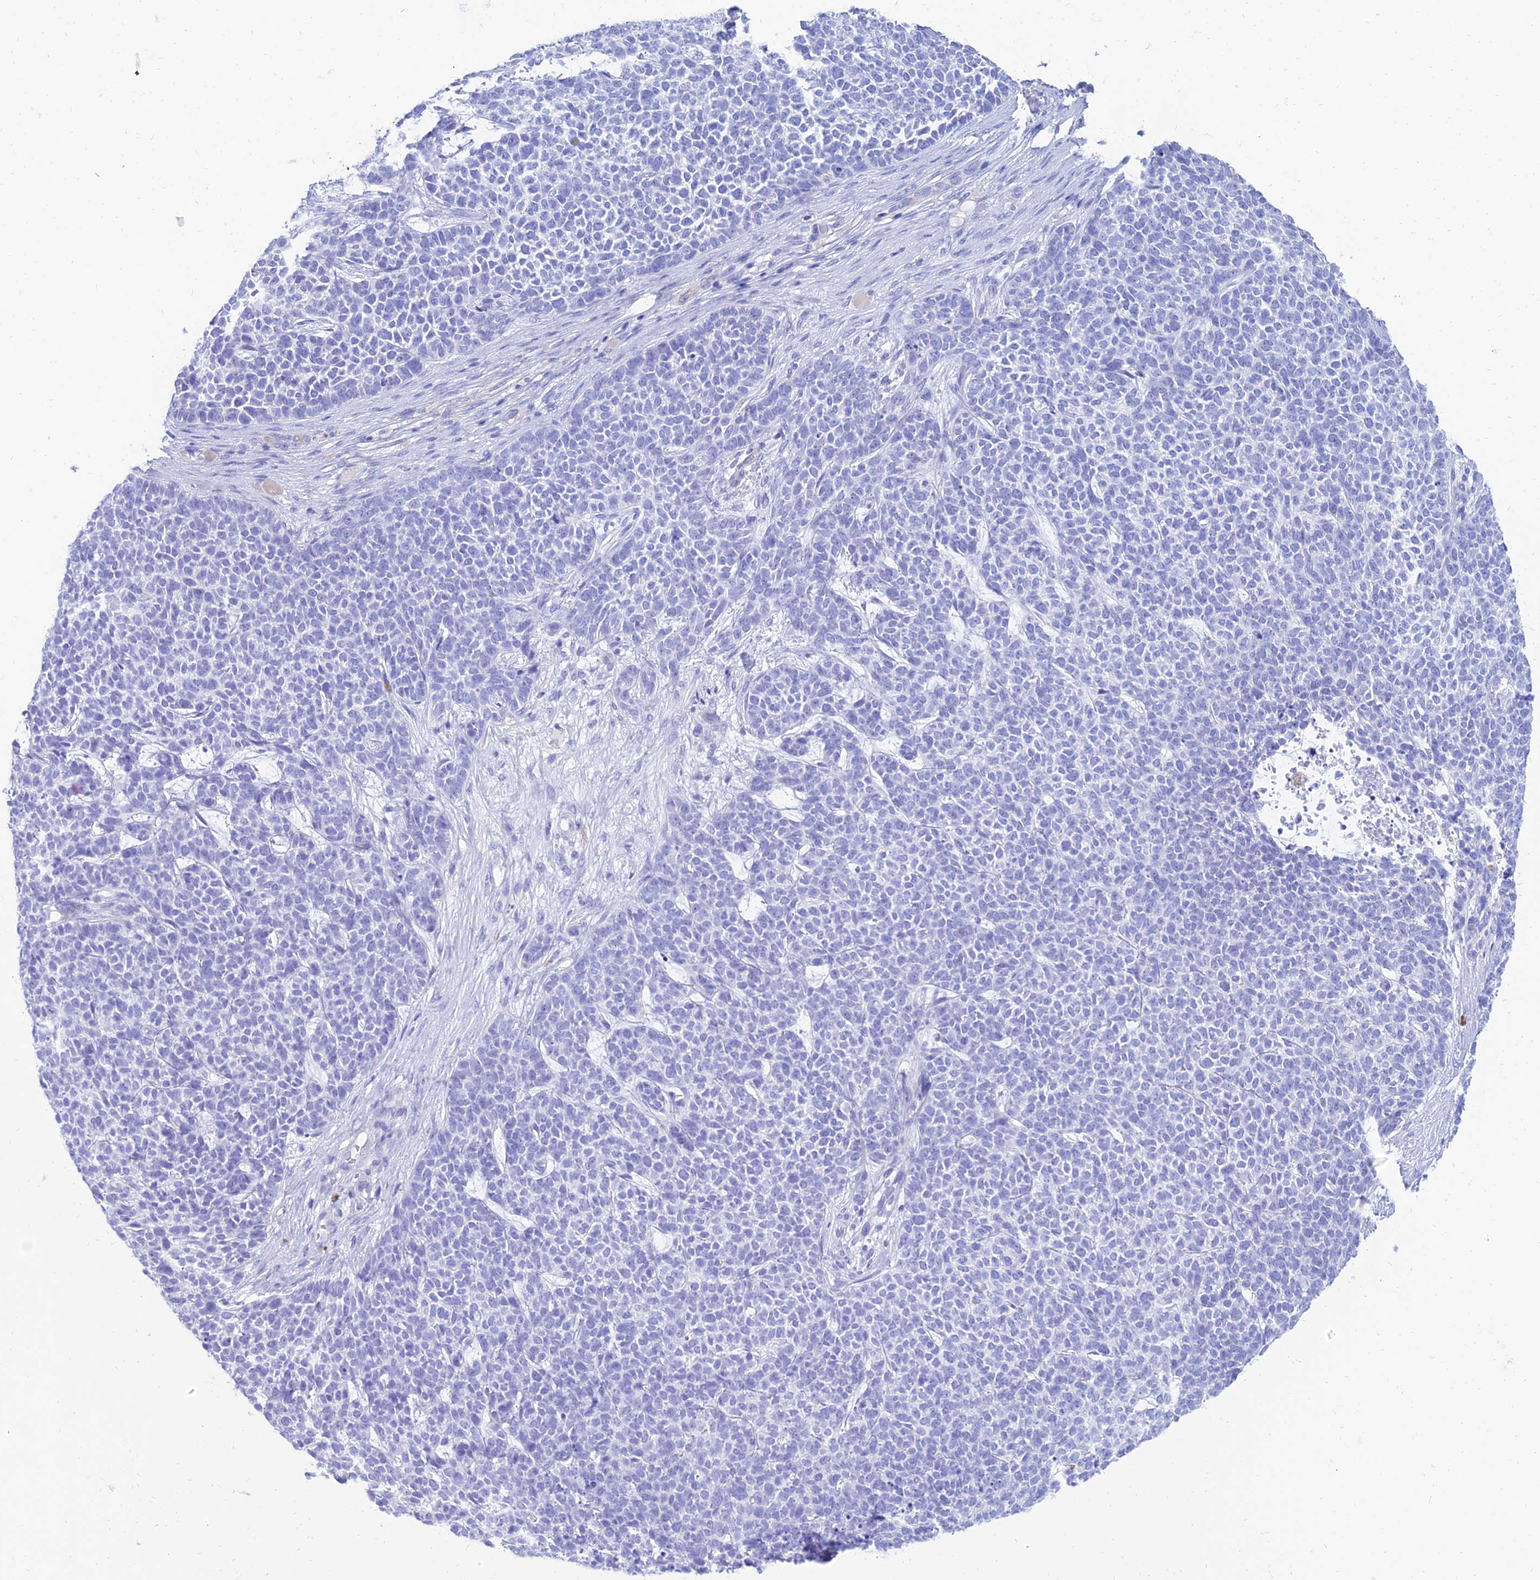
{"staining": {"intensity": "negative", "quantity": "none", "location": "none"}, "tissue": "skin cancer", "cell_type": "Tumor cells", "image_type": "cancer", "snomed": [{"axis": "morphology", "description": "Basal cell carcinoma"}, {"axis": "topography", "description": "Skin"}], "caption": "This is a histopathology image of immunohistochemistry (IHC) staining of skin basal cell carcinoma, which shows no staining in tumor cells.", "gene": "TAC3", "patient": {"sex": "female", "age": 84}}